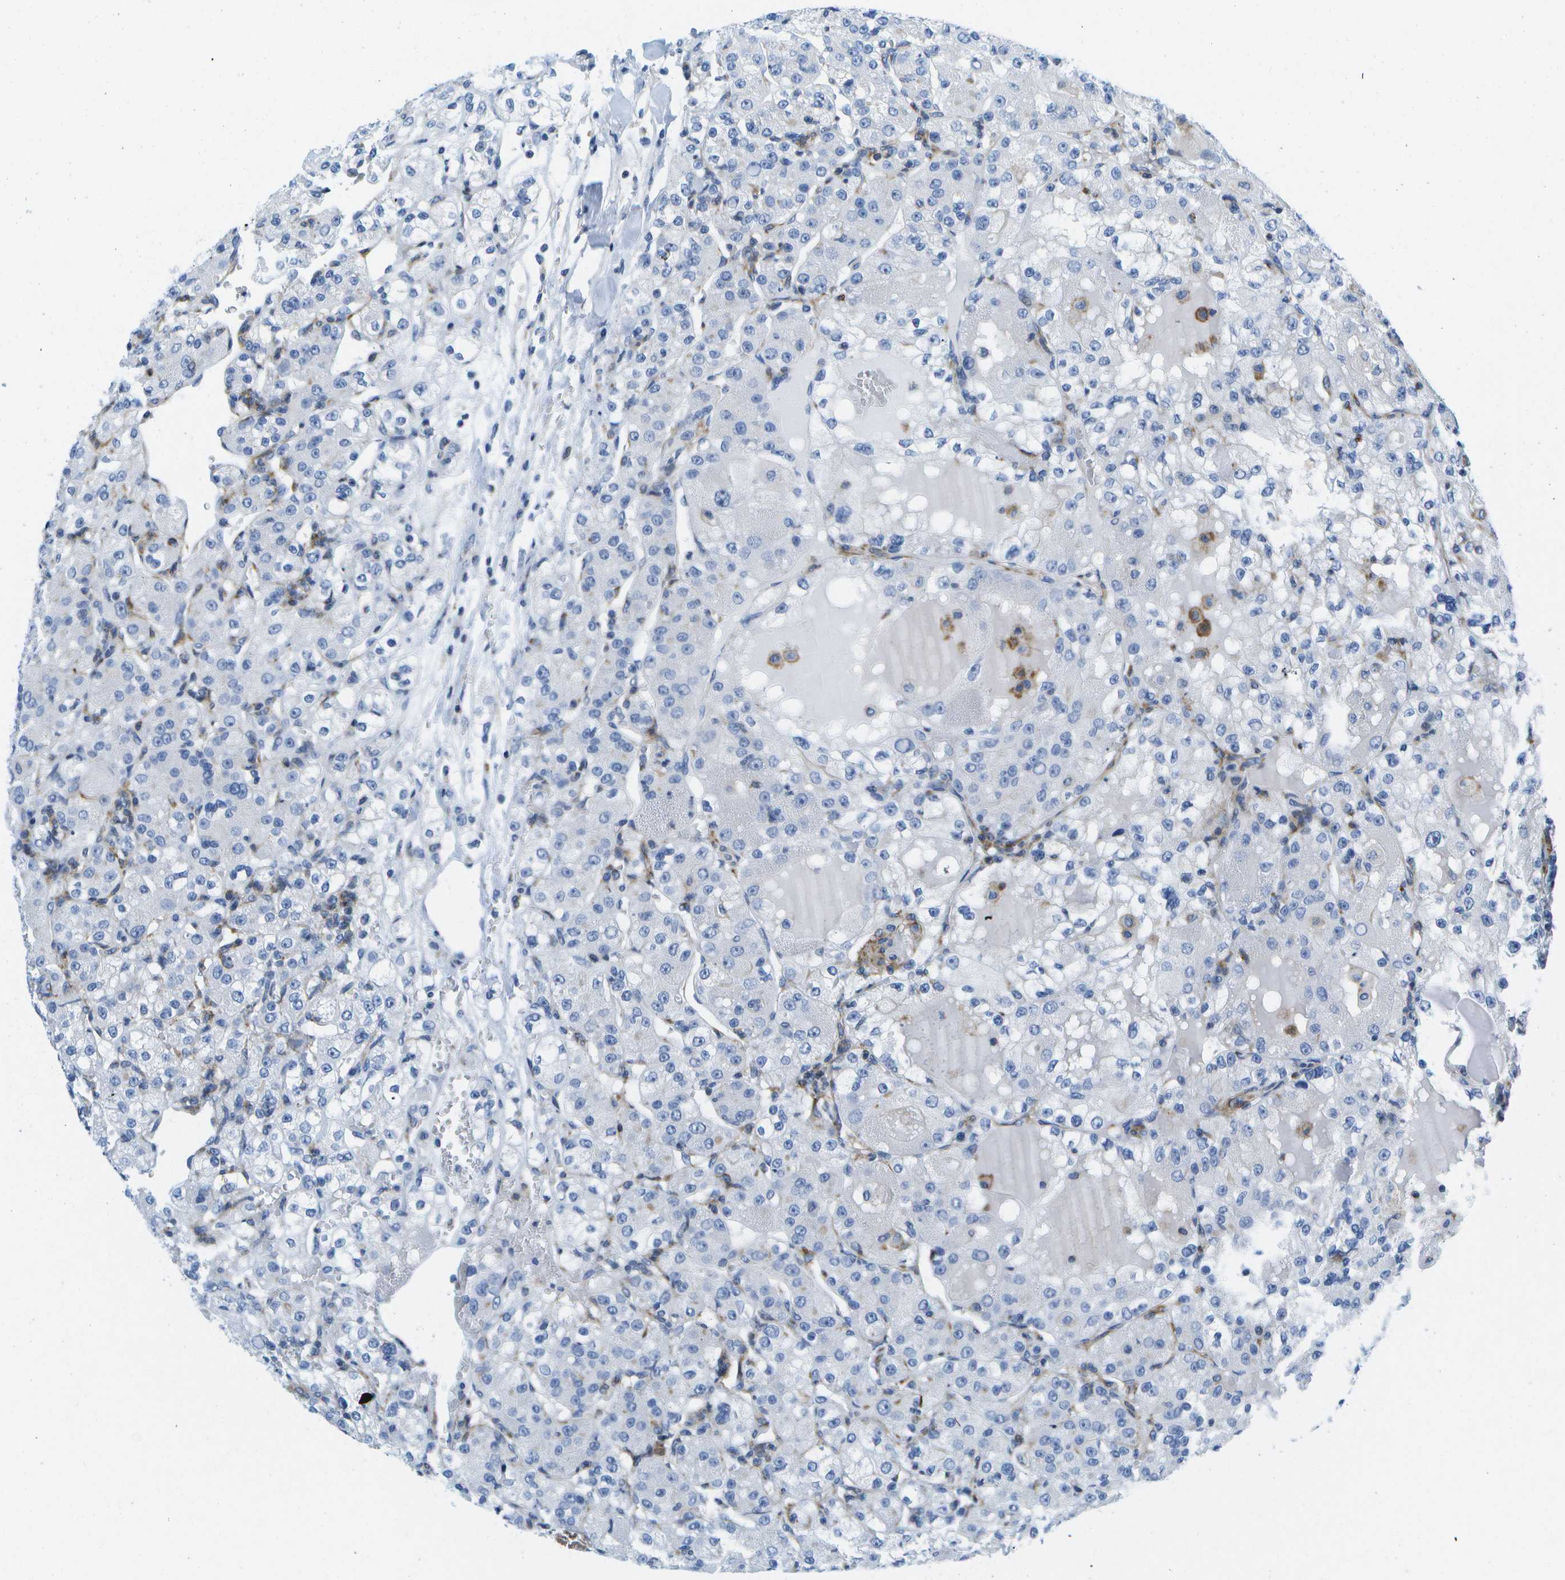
{"staining": {"intensity": "negative", "quantity": "none", "location": "none"}, "tissue": "renal cancer", "cell_type": "Tumor cells", "image_type": "cancer", "snomed": [{"axis": "morphology", "description": "Normal tissue, NOS"}, {"axis": "morphology", "description": "Adenocarcinoma, NOS"}, {"axis": "topography", "description": "Kidney"}], "caption": "The IHC image has no significant staining in tumor cells of renal cancer (adenocarcinoma) tissue.", "gene": "ADGRG6", "patient": {"sex": "male", "age": 61}}